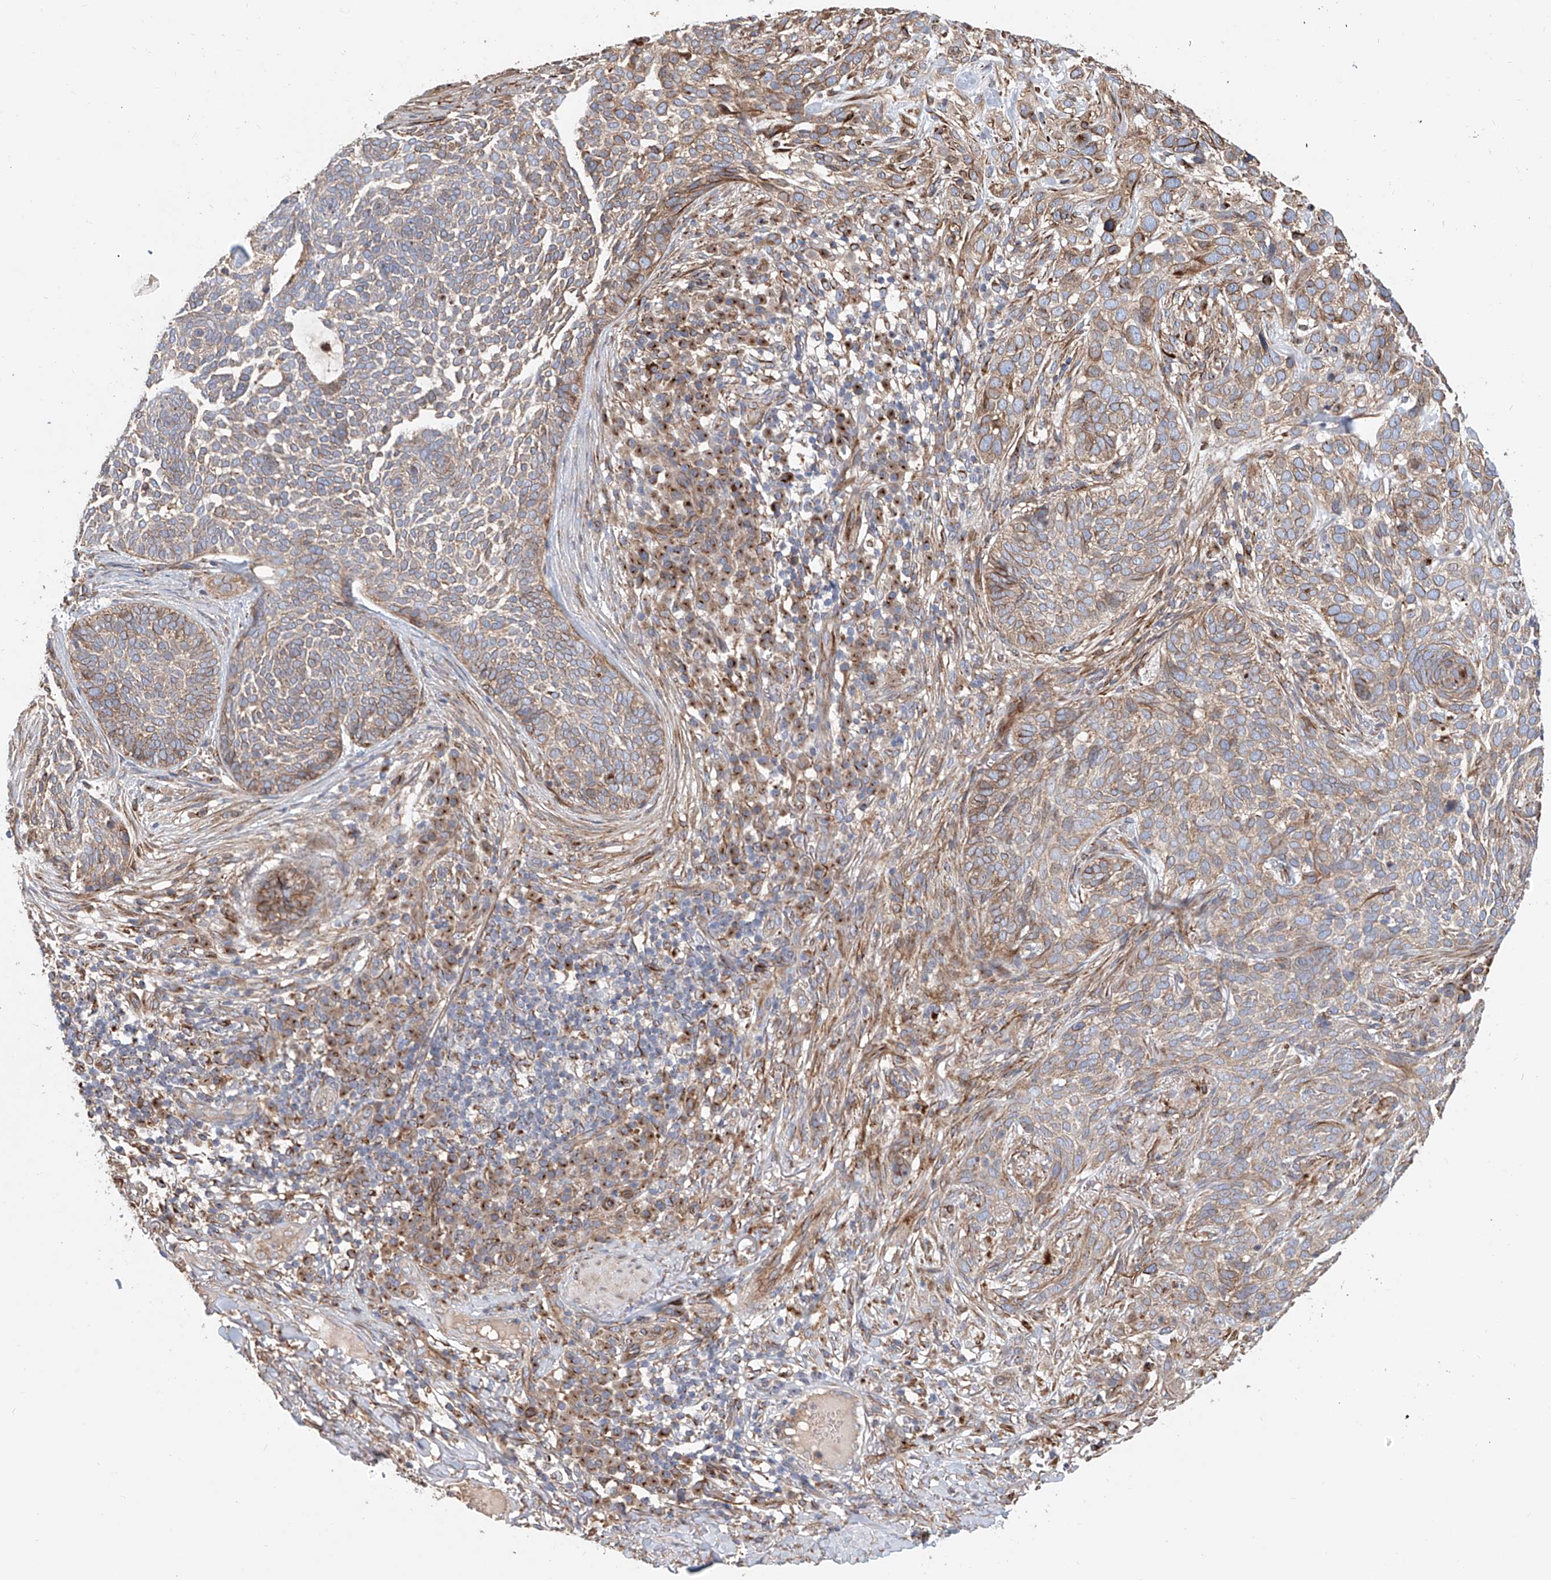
{"staining": {"intensity": "weak", "quantity": "25%-75%", "location": "cytoplasmic/membranous"}, "tissue": "skin cancer", "cell_type": "Tumor cells", "image_type": "cancer", "snomed": [{"axis": "morphology", "description": "Basal cell carcinoma"}, {"axis": "topography", "description": "Skin"}], "caption": "Skin cancer (basal cell carcinoma) was stained to show a protein in brown. There is low levels of weak cytoplasmic/membranous expression in approximately 25%-75% of tumor cells. Nuclei are stained in blue.", "gene": "HGSNAT", "patient": {"sex": "female", "age": 64}}